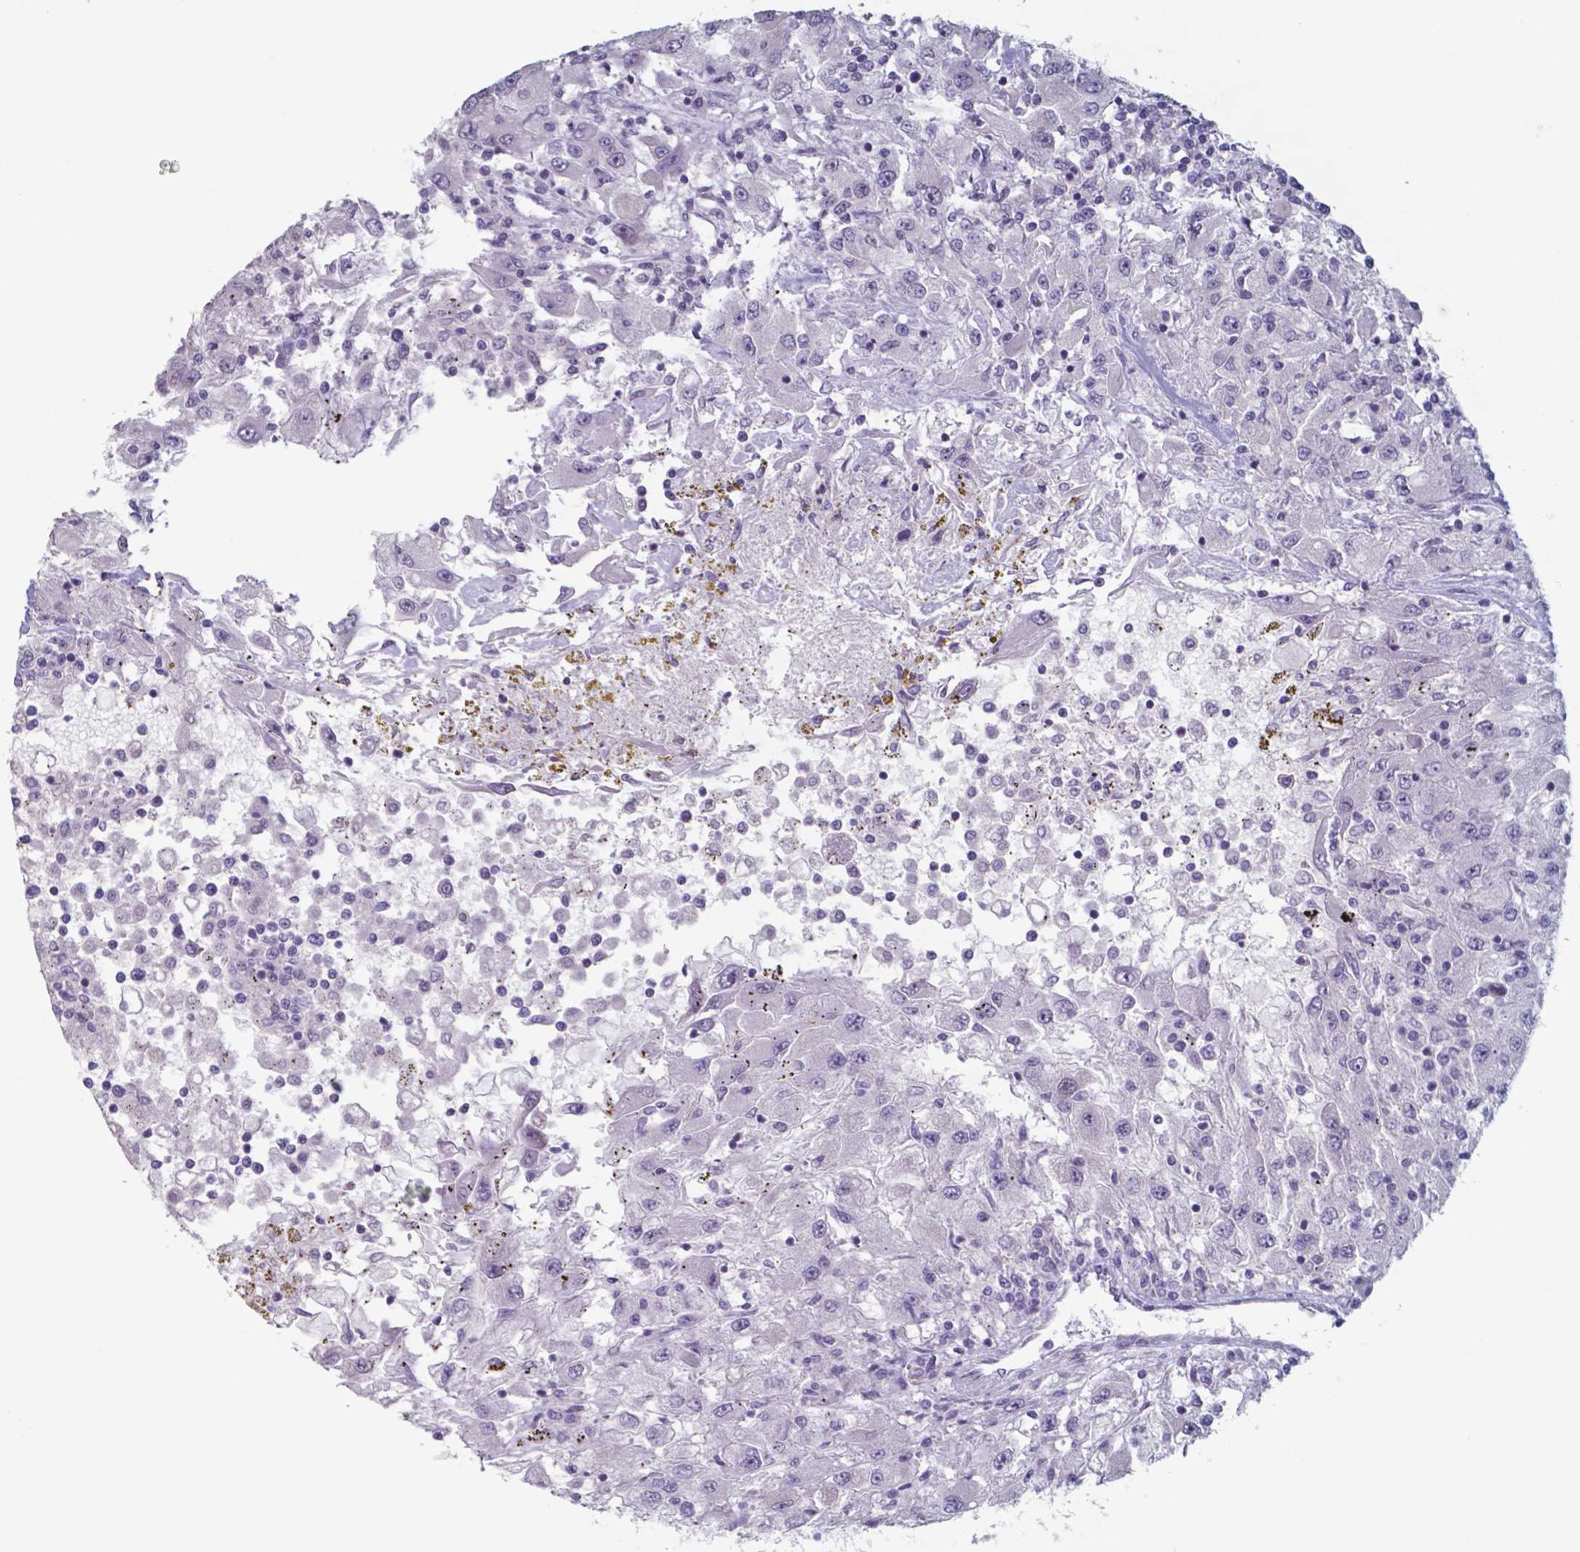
{"staining": {"intensity": "negative", "quantity": "none", "location": "none"}, "tissue": "renal cancer", "cell_type": "Tumor cells", "image_type": "cancer", "snomed": [{"axis": "morphology", "description": "Adenocarcinoma, NOS"}, {"axis": "topography", "description": "Kidney"}], "caption": "Tumor cells are negative for brown protein staining in renal adenocarcinoma.", "gene": "TDP2", "patient": {"sex": "female", "age": 67}}